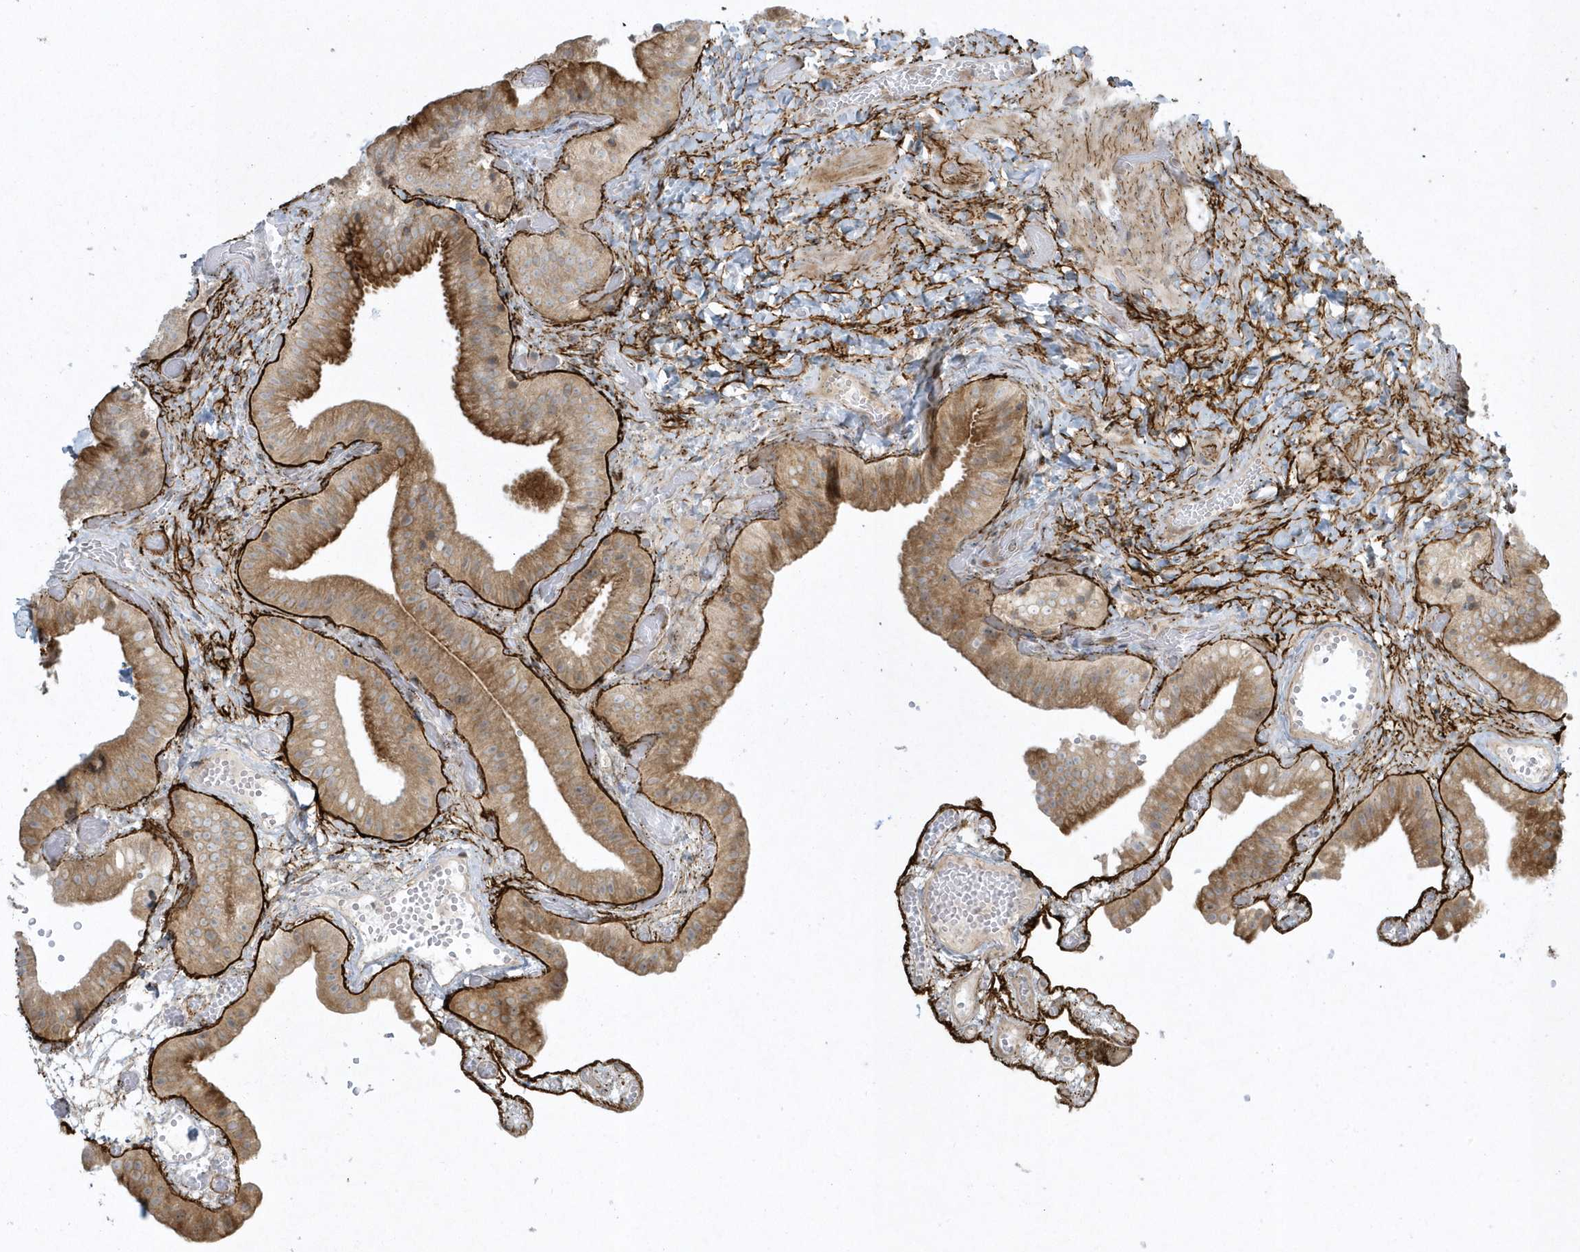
{"staining": {"intensity": "moderate", "quantity": ">75%", "location": "cytoplasmic/membranous"}, "tissue": "gallbladder", "cell_type": "Glandular cells", "image_type": "normal", "snomed": [{"axis": "morphology", "description": "Normal tissue, NOS"}, {"axis": "topography", "description": "Gallbladder"}], "caption": "A micrograph of human gallbladder stained for a protein shows moderate cytoplasmic/membranous brown staining in glandular cells.", "gene": "MASP2", "patient": {"sex": "female", "age": 64}}